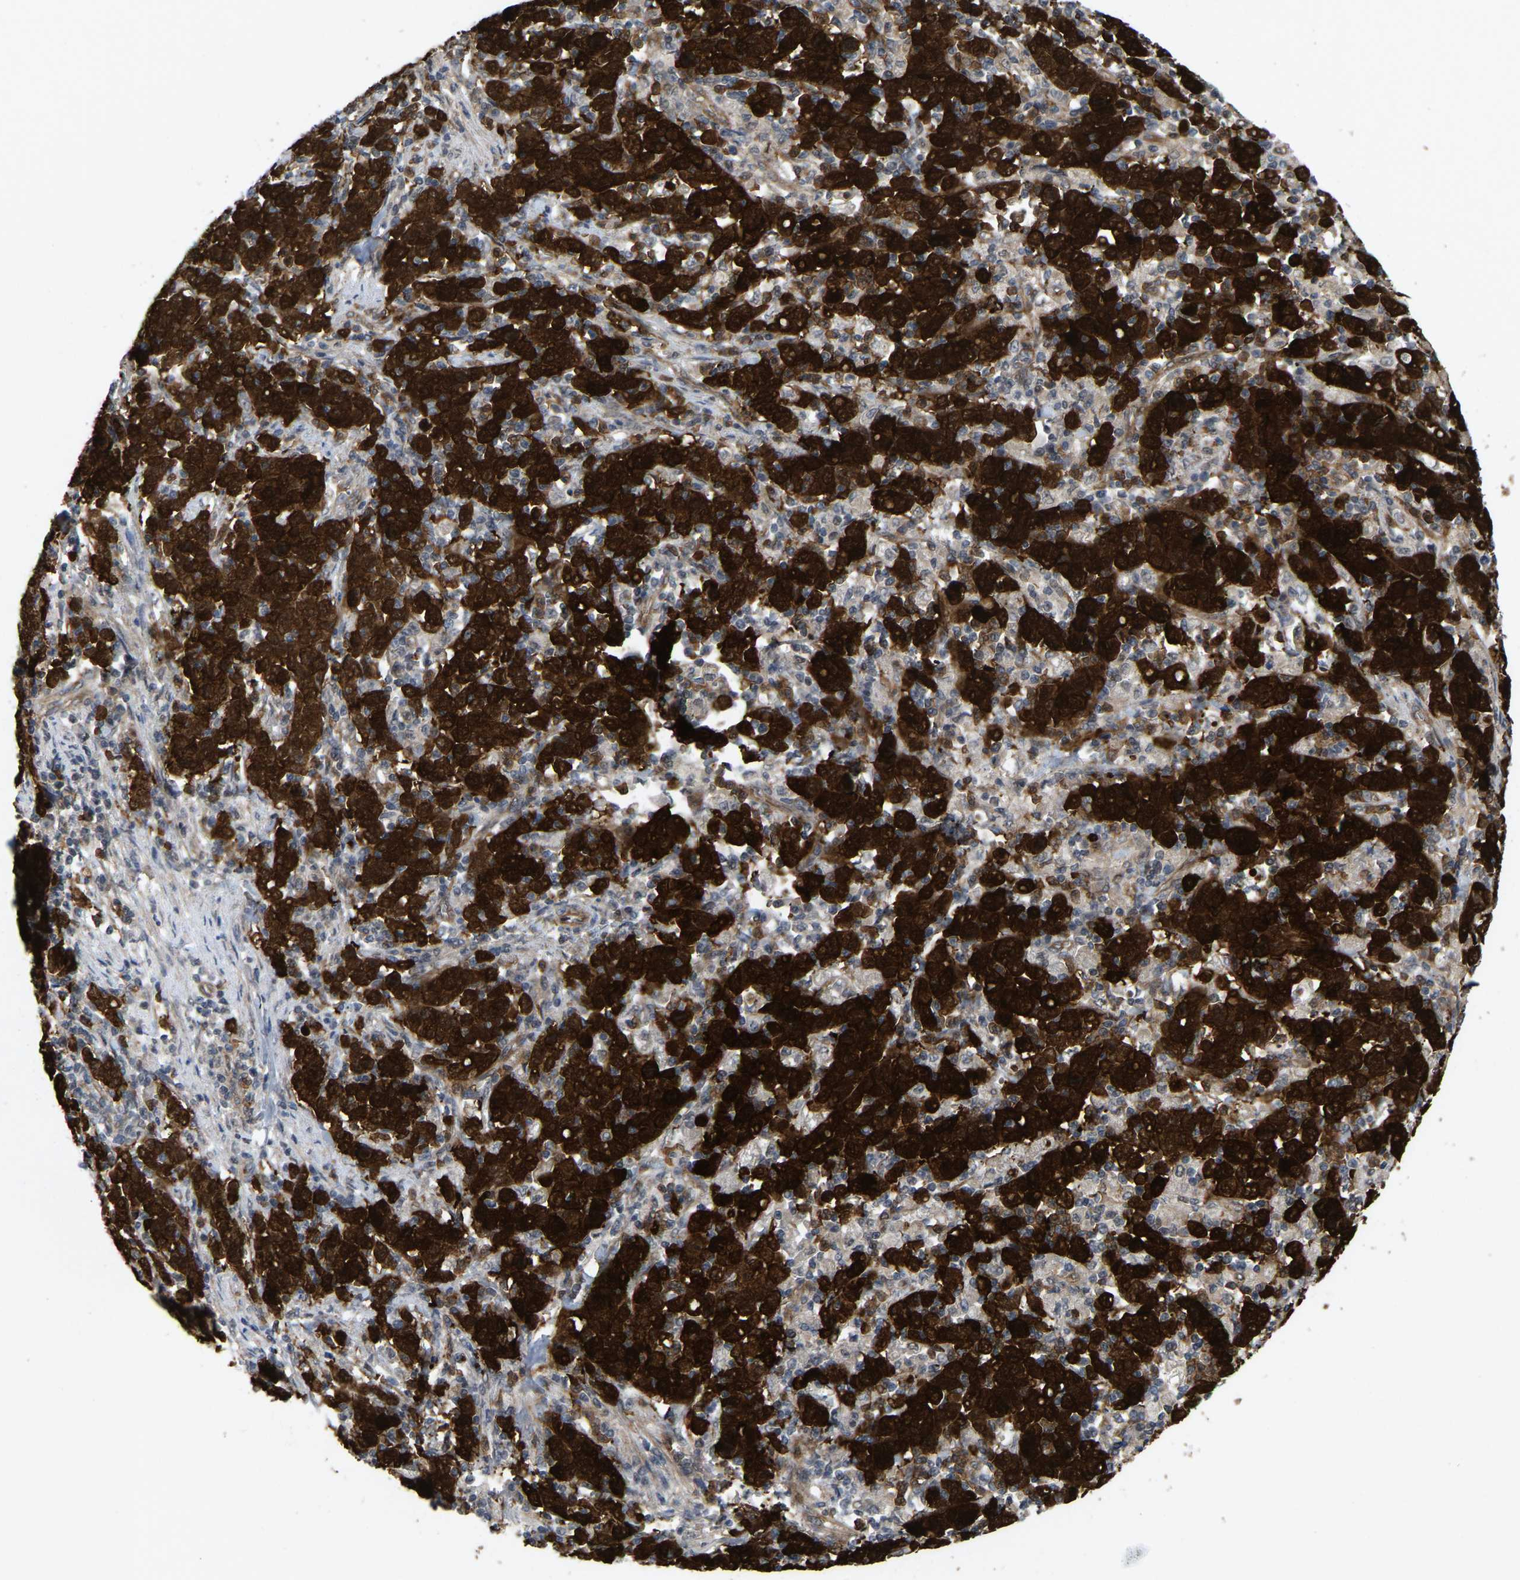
{"staining": {"intensity": "strong", "quantity": ">75%", "location": "cytoplasmic/membranous"}, "tissue": "stomach cancer", "cell_type": "Tumor cells", "image_type": "cancer", "snomed": [{"axis": "morphology", "description": "Adenocarcinoma, NOS"}, {"axis": "topography", "description": "Stomach, upper"}], "caption": "Protein expression analysis of stomach adenocarcinoma reveals strong cytoplasmic/membranous positivity in approximately >75% of tumor cells.", "gene": "SERPINB5", "patient": {"sex": "male", "age": 69}}